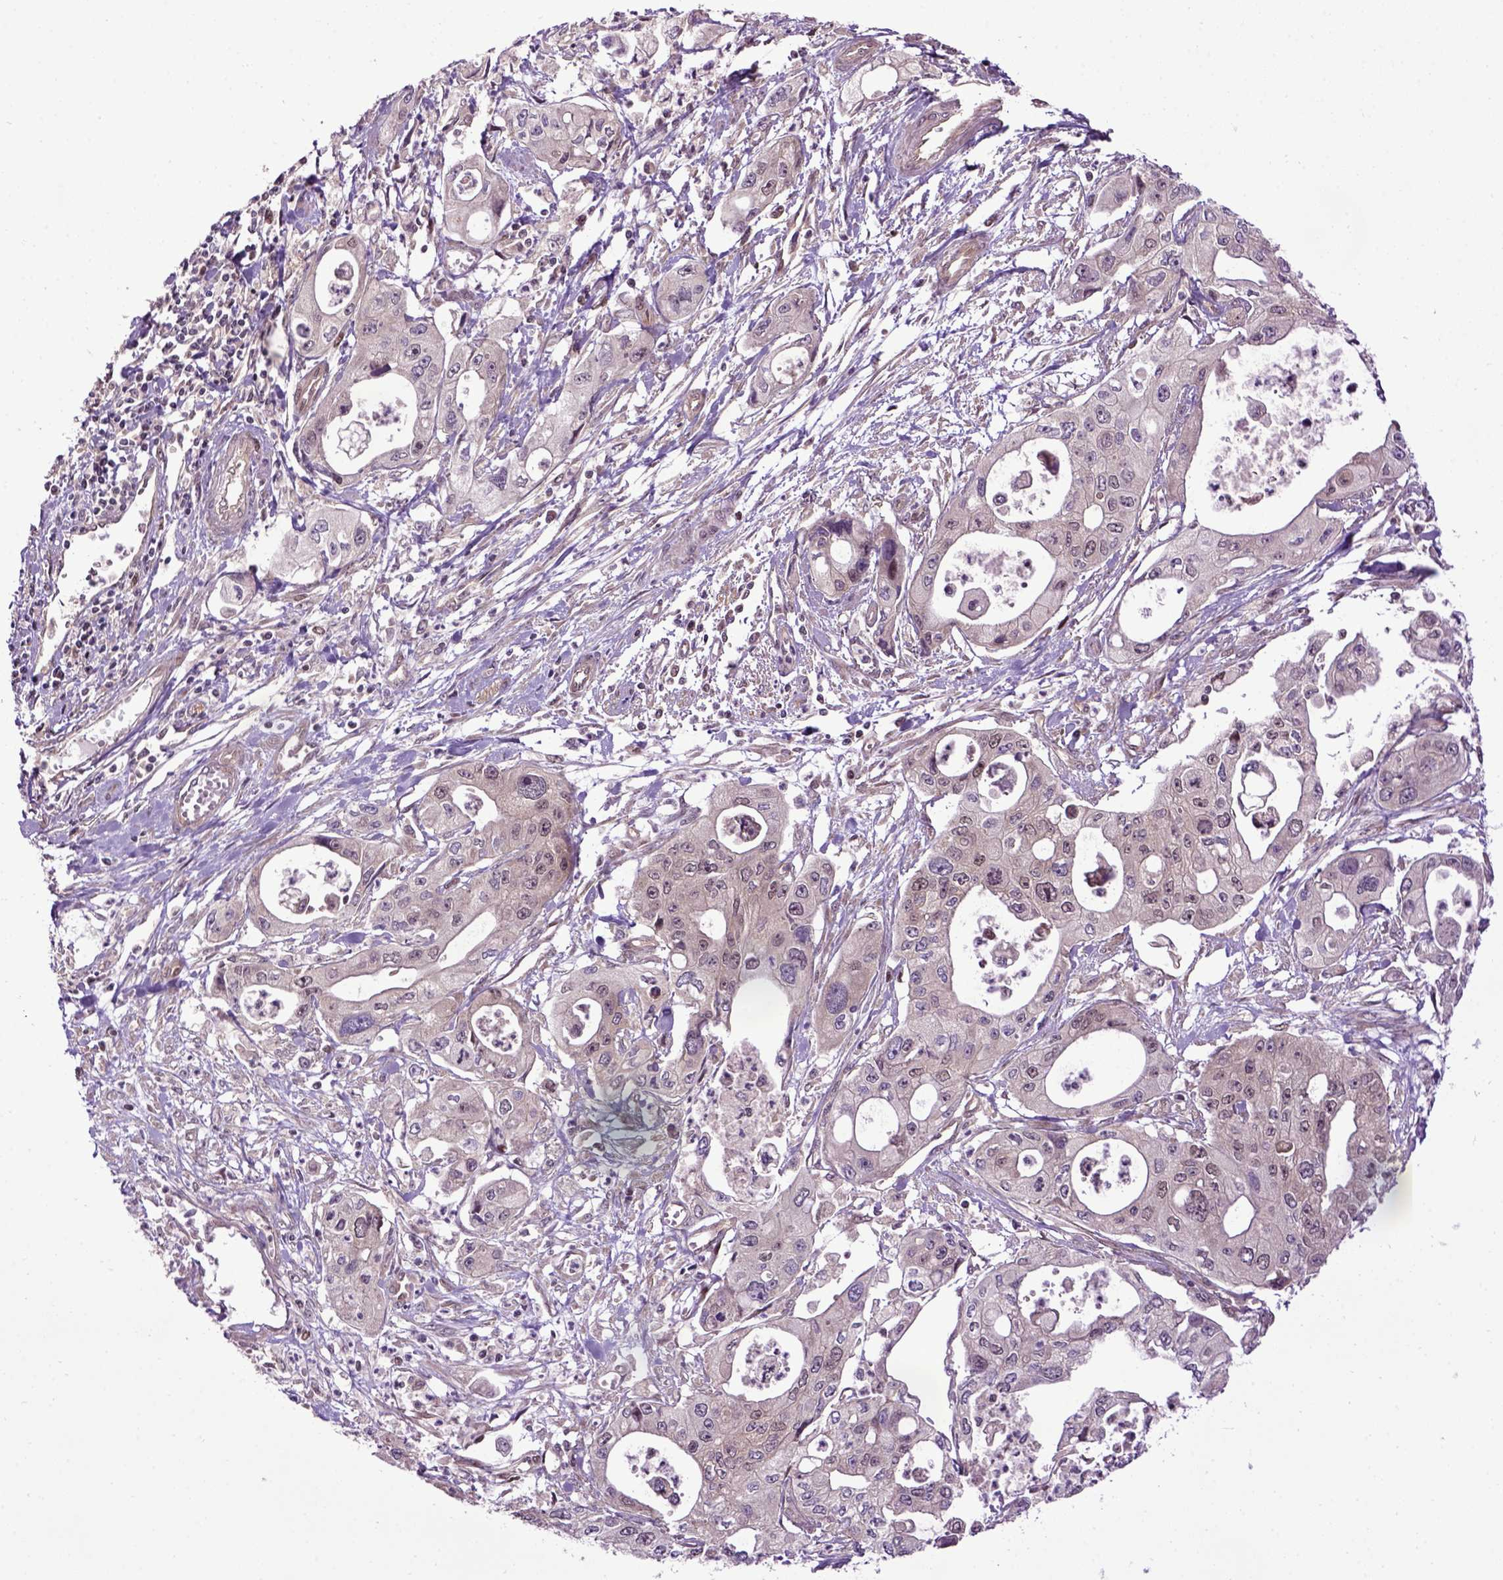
{"staining": {"intensity": "negative", "quantity": "none", "location": "none"}, "tissue": "pancreatic cancer", "cell_type": "Tumor cells", "image_type": "cancer", "snomed": [{"axis": "morphology", "description": "Adenocarcinoma, NOS"}, {"axis": "topography", "description": "Pancreas"}], "caption": "Immunohistochemistry of human adenocarcinoma (pancreatic) shows no staining in tumor cells.", "gene": "WDR48", "patient": {"sex": "male", "age": 70}}